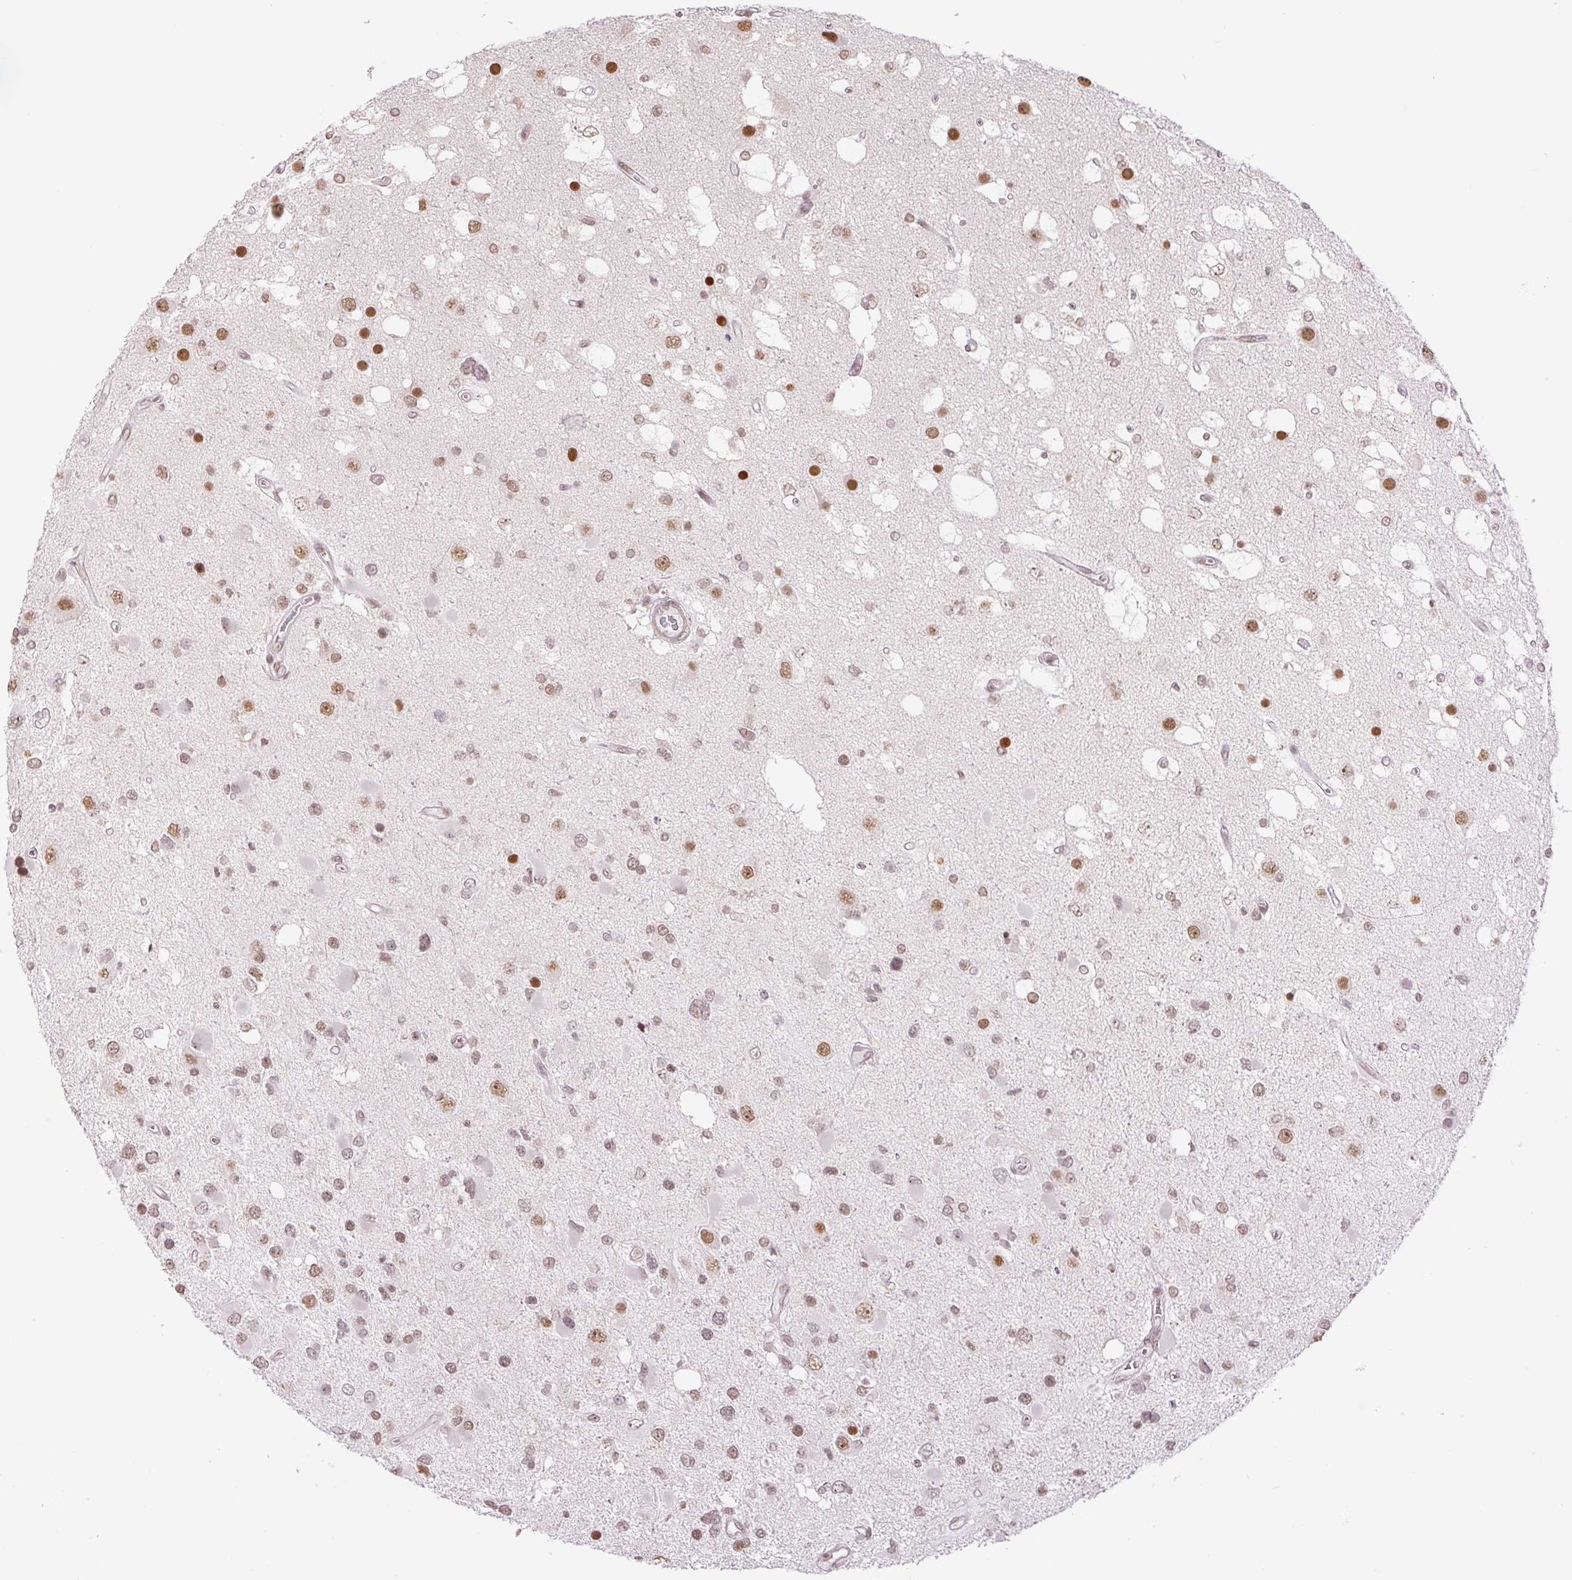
{"staining": {"intensity": "moderate", "quantity": ">75%", "location": "nuclear"}, "tissue": "glioma", "cell_type": "Tumor cells", "image_type": "cancer", "snomed": [{"axis": "morphology", "description": "Glioma, malignant, High grade"}, {"axis": "topography", "description": "Brain"}], "caption": "Protein expression analysis of glioma exhibits moderate nuclear expression in about >75% of tumor cells.", "gene": "TCFL5", "patient": {"sex": "male", "age": 53}}